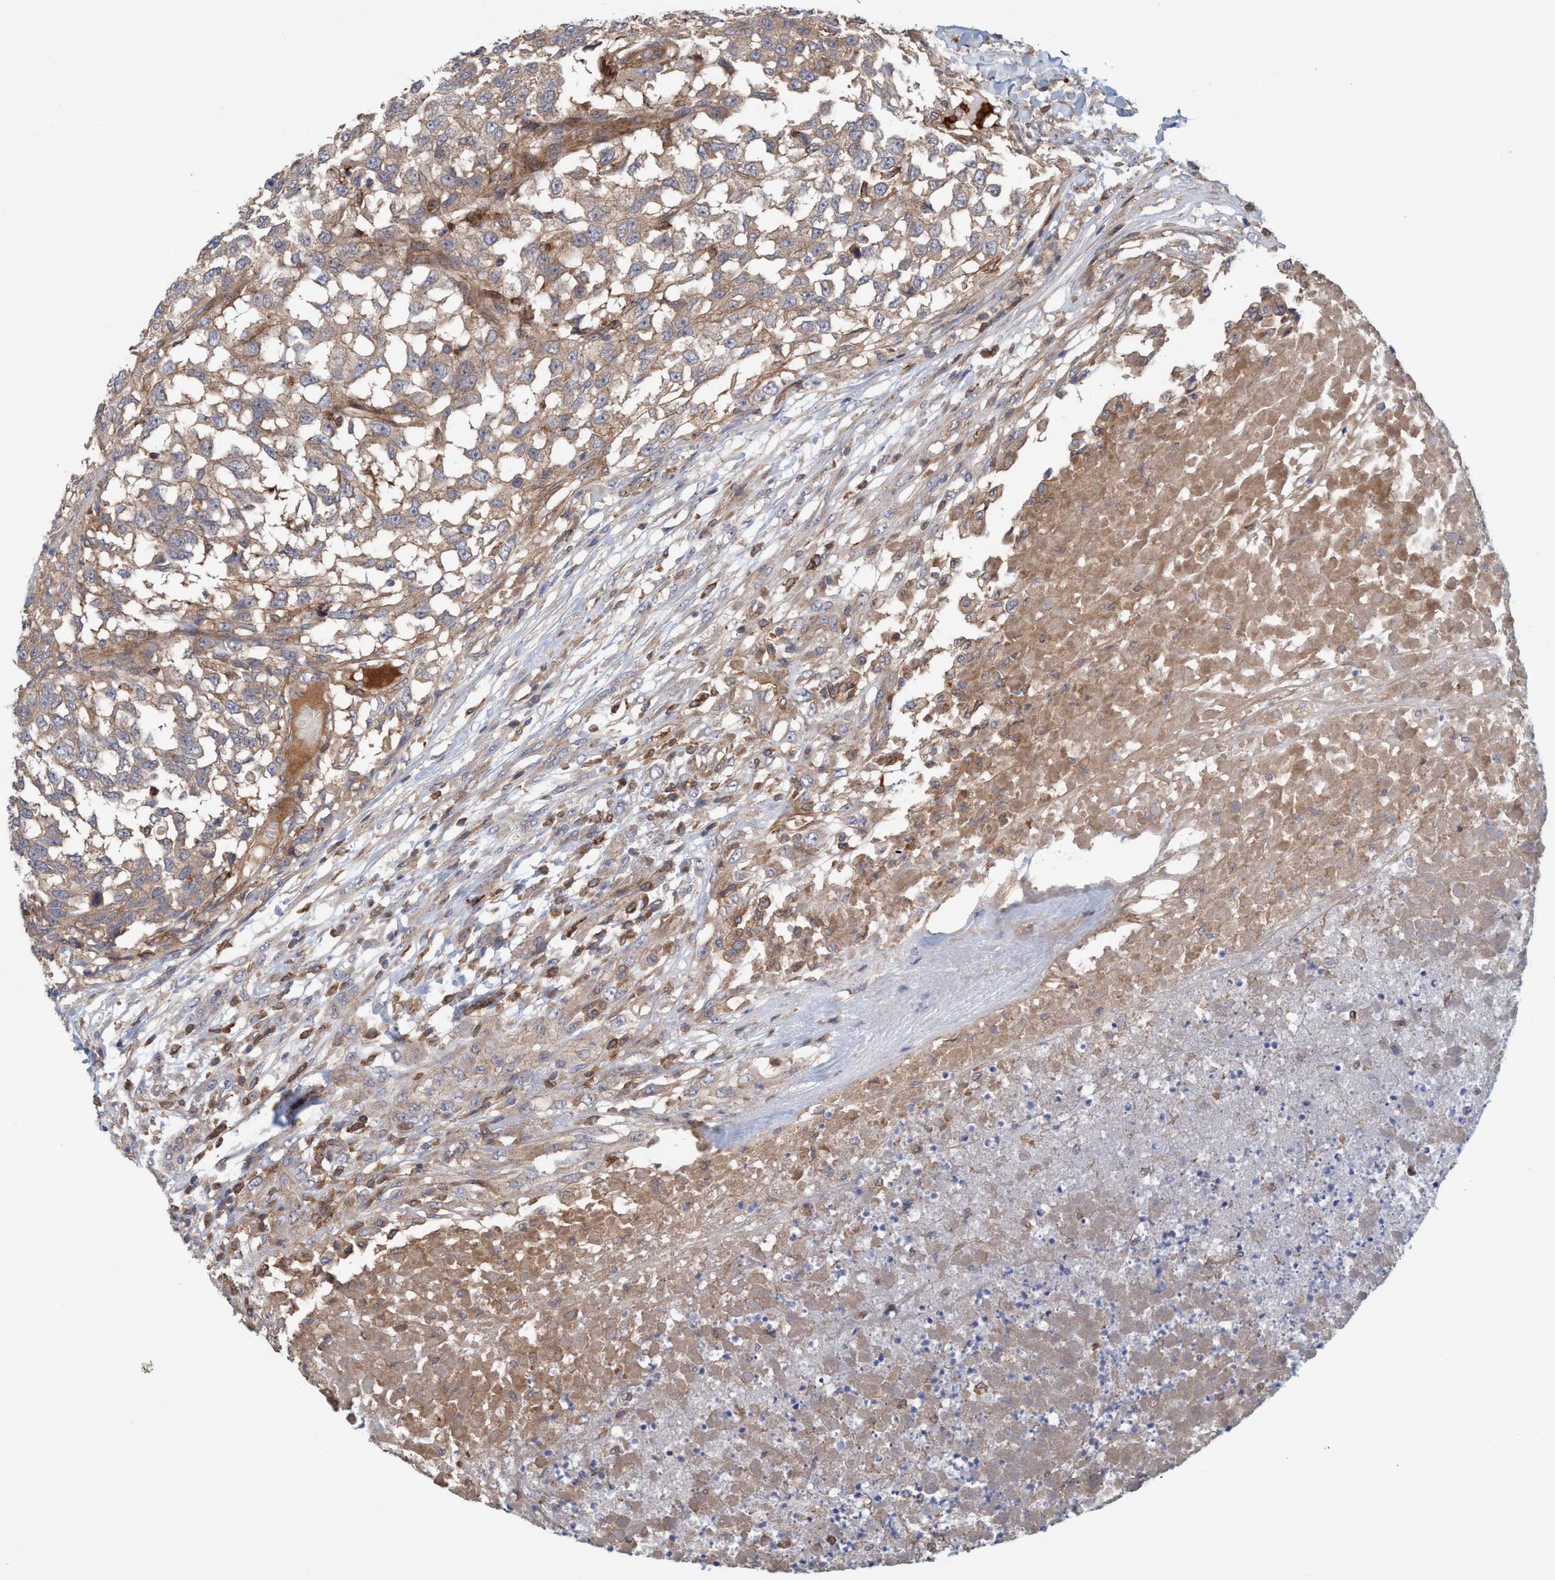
{"staining": {"intensity": "weak", "quantity": ">75%", "location": "cytoplasmic/membranous"}, "tissue": "testis cancer", "cell_type": "Tumor cells", "image_type": "cancer", "snomed": [{"axis": "morphology", "description": "Seminoma, NOS"}, {"axis": "topography", "description": "Testis"}], "caption": "Human testis seminoma stained for a protein (brown) shows weak cytoplasmic/membranous positive expression in approximately >75% of tumor cells.", "gene": "SPECC1", "patient": {"sex": "male", "age": 59}}